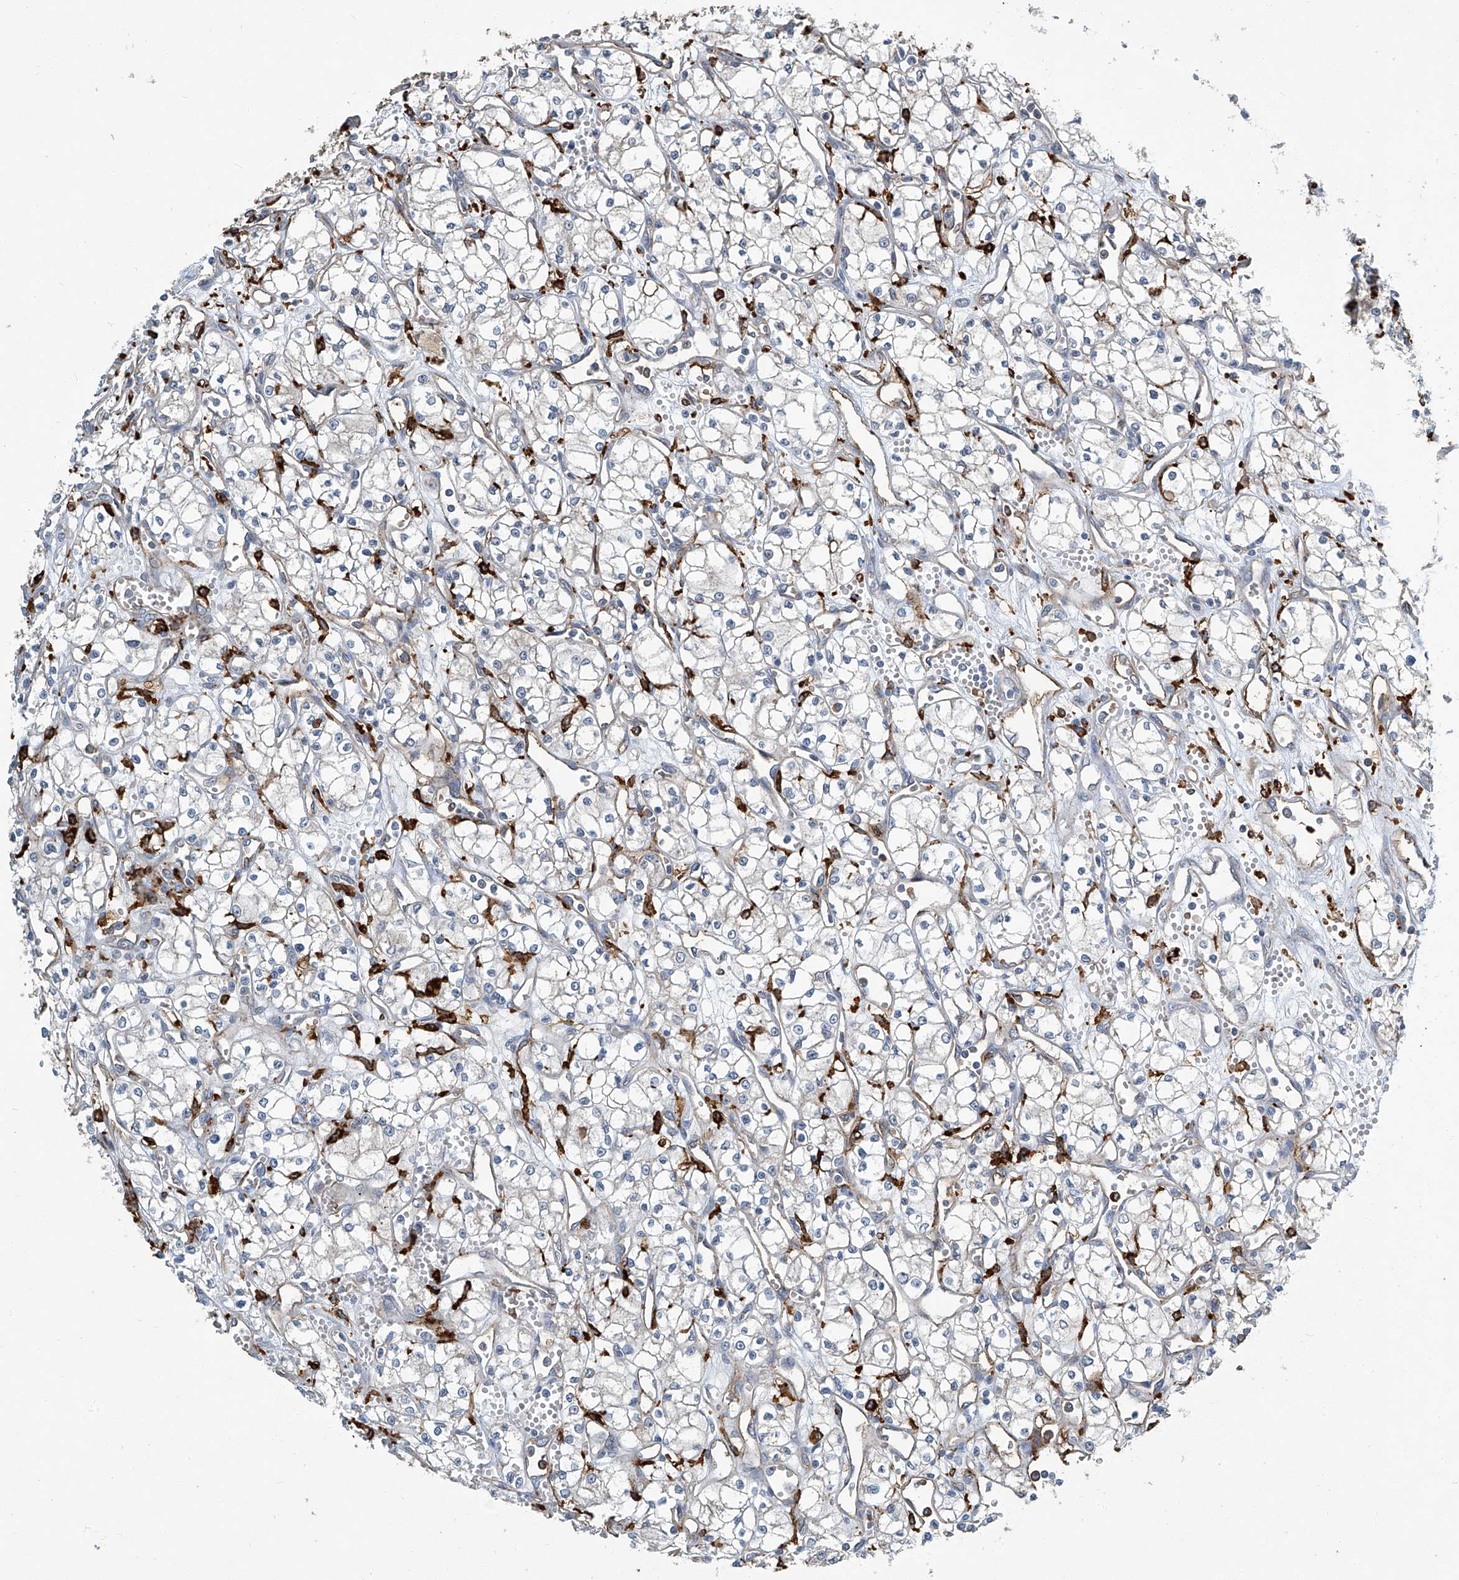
{"staining": {"intensity": "negative", "quantity": "none", "location": "none"}, "tissue": "renal cancer", "cell_type": "Tumor cells", "image_type": "cancer", "snomed": [{"axis": "morphology", "description": "Adenocarcinoma, NOS"}, {"axis": "topography", "description": "Kidney"}], "caption": "A histopathology image of human renal cancer (adenocarcinoma) is negative for staining in tumor cells.", "gene": "FAM167A", "patient": {"sex": "male", "age": 59}}